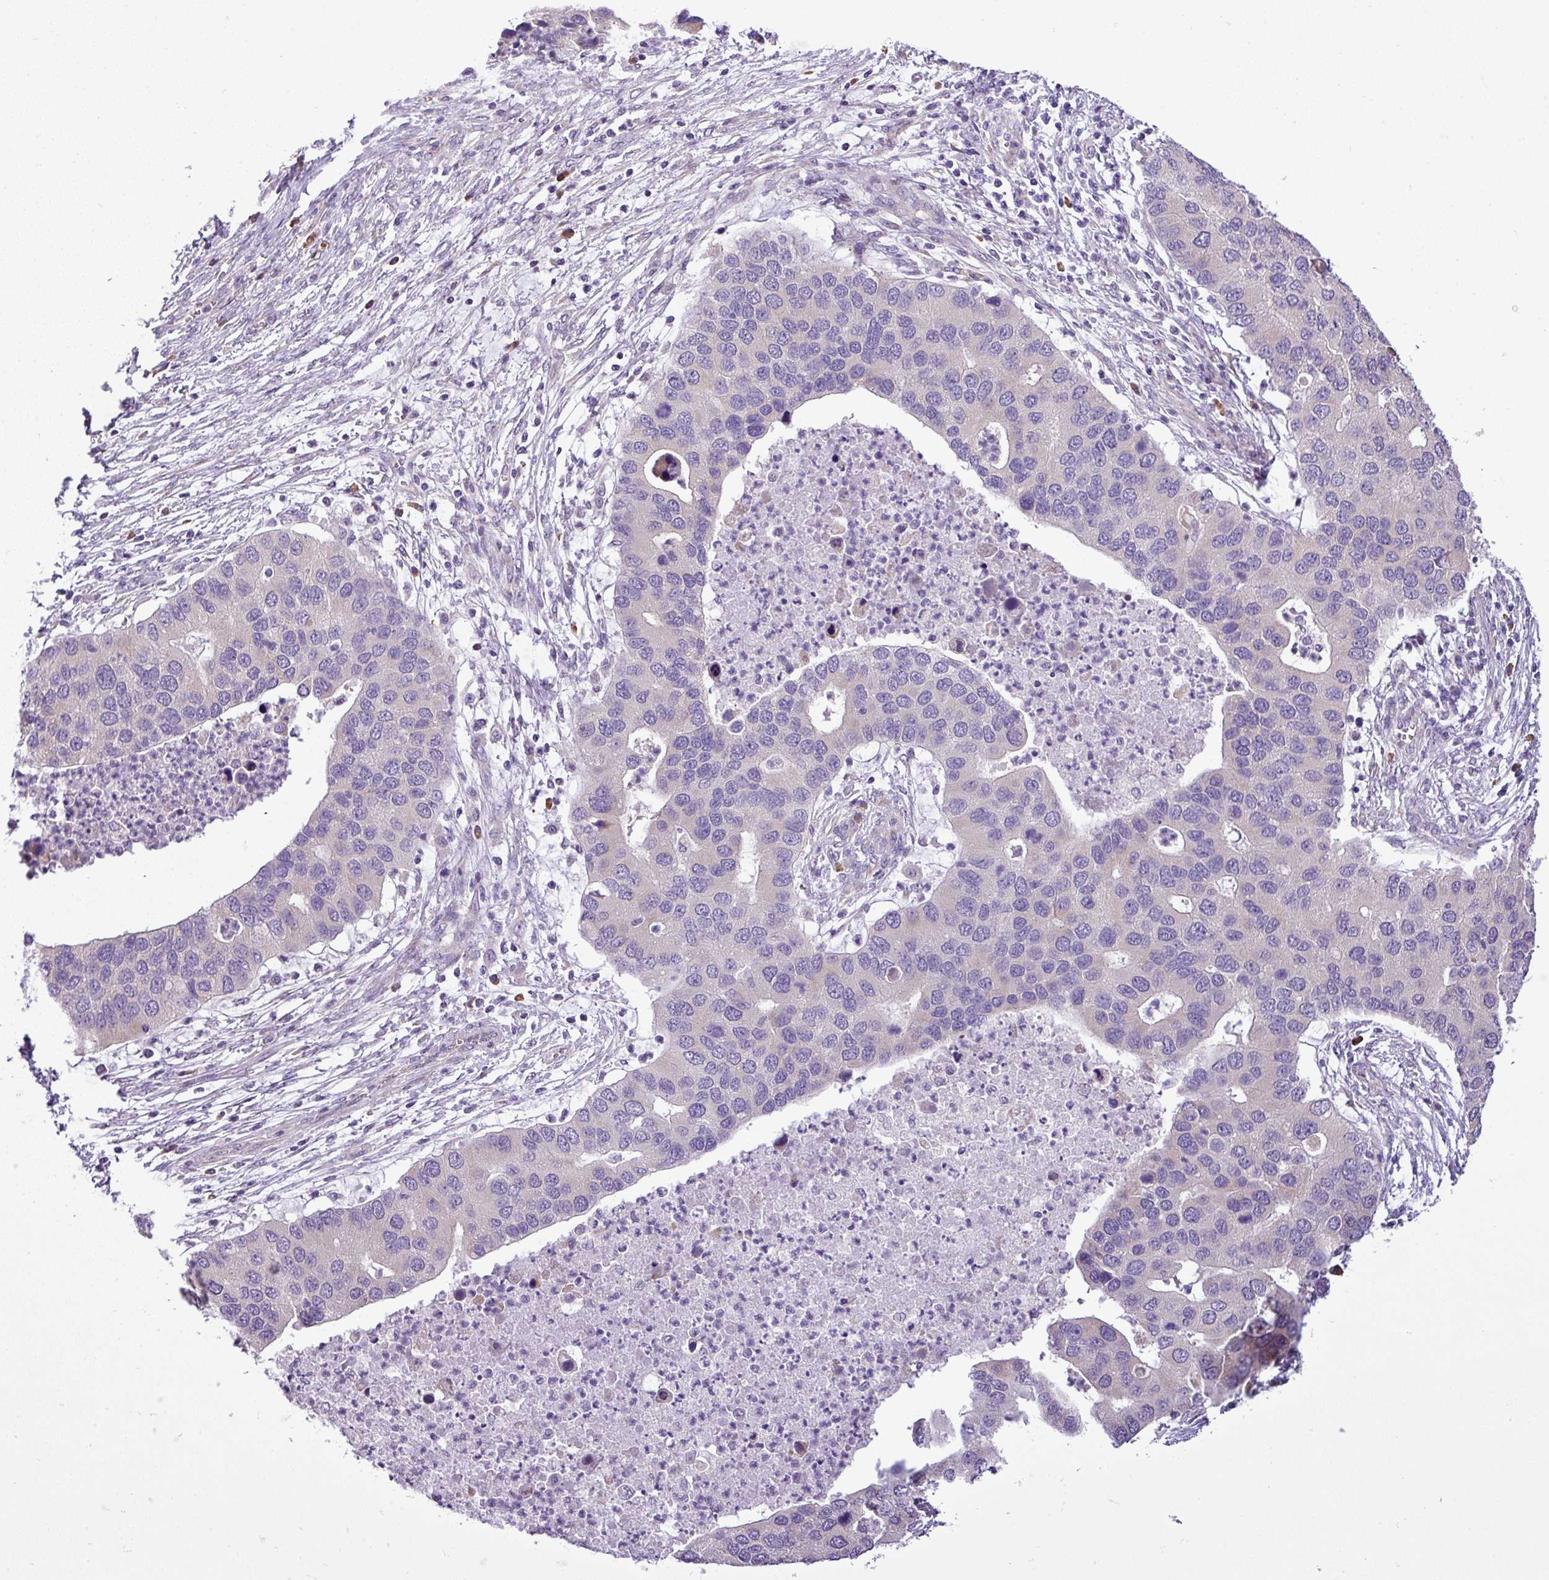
{"staining": {"intensity": "negative", "quantity": "none", "location": "none"}, "tissue": "lung cancer", "cell_type": "Tumor cells", "image_type": "cancer", "snomed": [{"axis": "morphology", "description": "Aneuploidy"}, {"axis": "morphology", "description": "Adenocarcinoma, NOS"}, {"axis": "topography", "description": "Lymph node"}, {"axis": "topography", "description": "Lung"}], "caption": "High power microscopy histopathology image of an immunohistochemistry photomicrograph of lung cancer, revealing no significant positivity in tumor cells.", "gene": "MOCS3", "patient": {"sex": "female", "age": 74}}